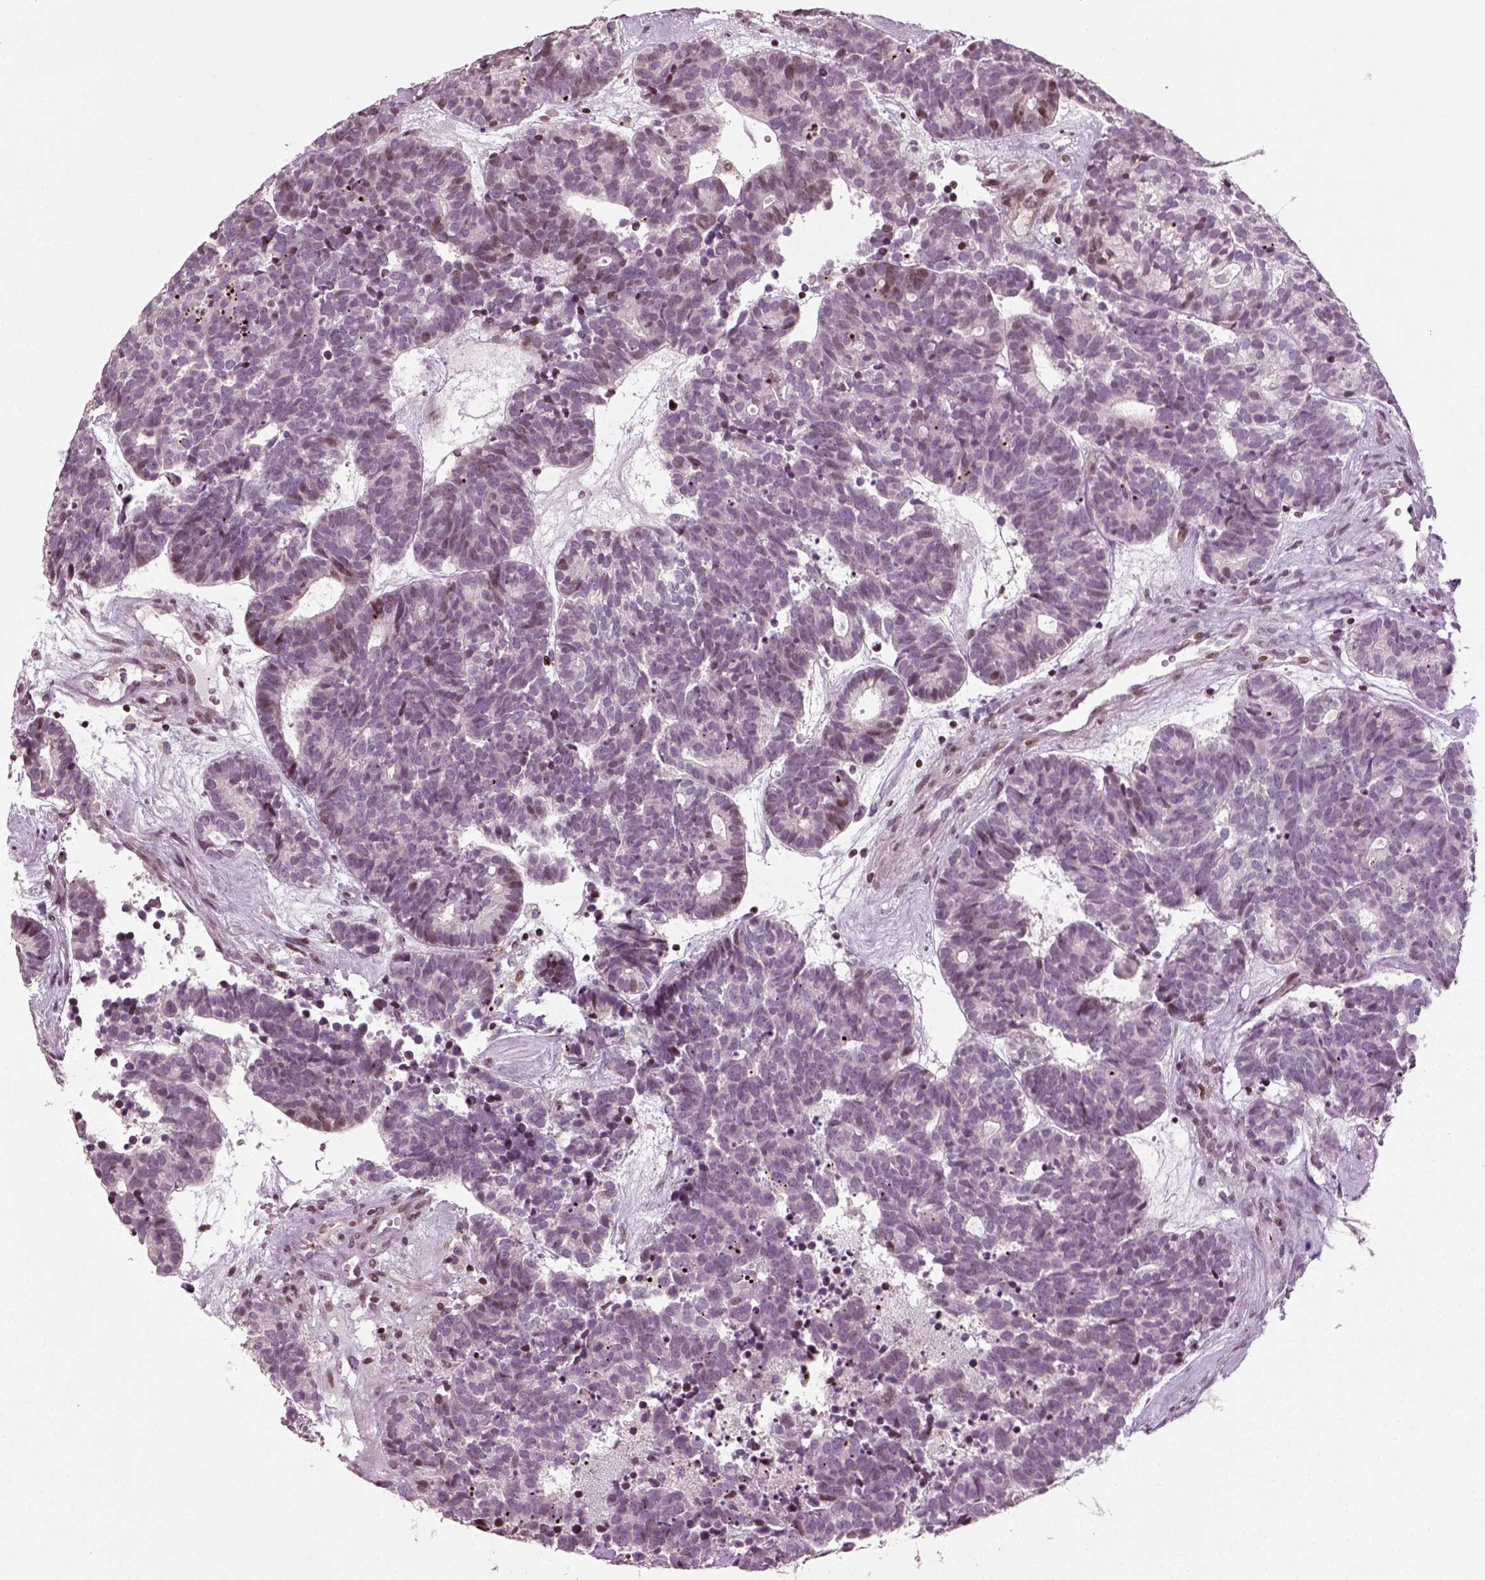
{"staining": {"intensity": "moderate", "quantity": "<25%", "location": "nuclear"}, "tissue": "head and neck cancer", "cell_type": "Tumor cells", "image_type": "cancer", "snomed": [{"axis": "morphology", "description": "Adenocarcinoma, NOS"}, {"axis": "topography", "description": "Head-Neck"}], "caption": "The immunohistochemical stain labels moderate nuclear expression in tumor cells of head and neck cancer (adenocarcinoma) tissue. (DAB = brown stain, brightfield microscopy at high magnification).", "gene": "HEYL", "patient": {"sex": "female", "age": 81}}